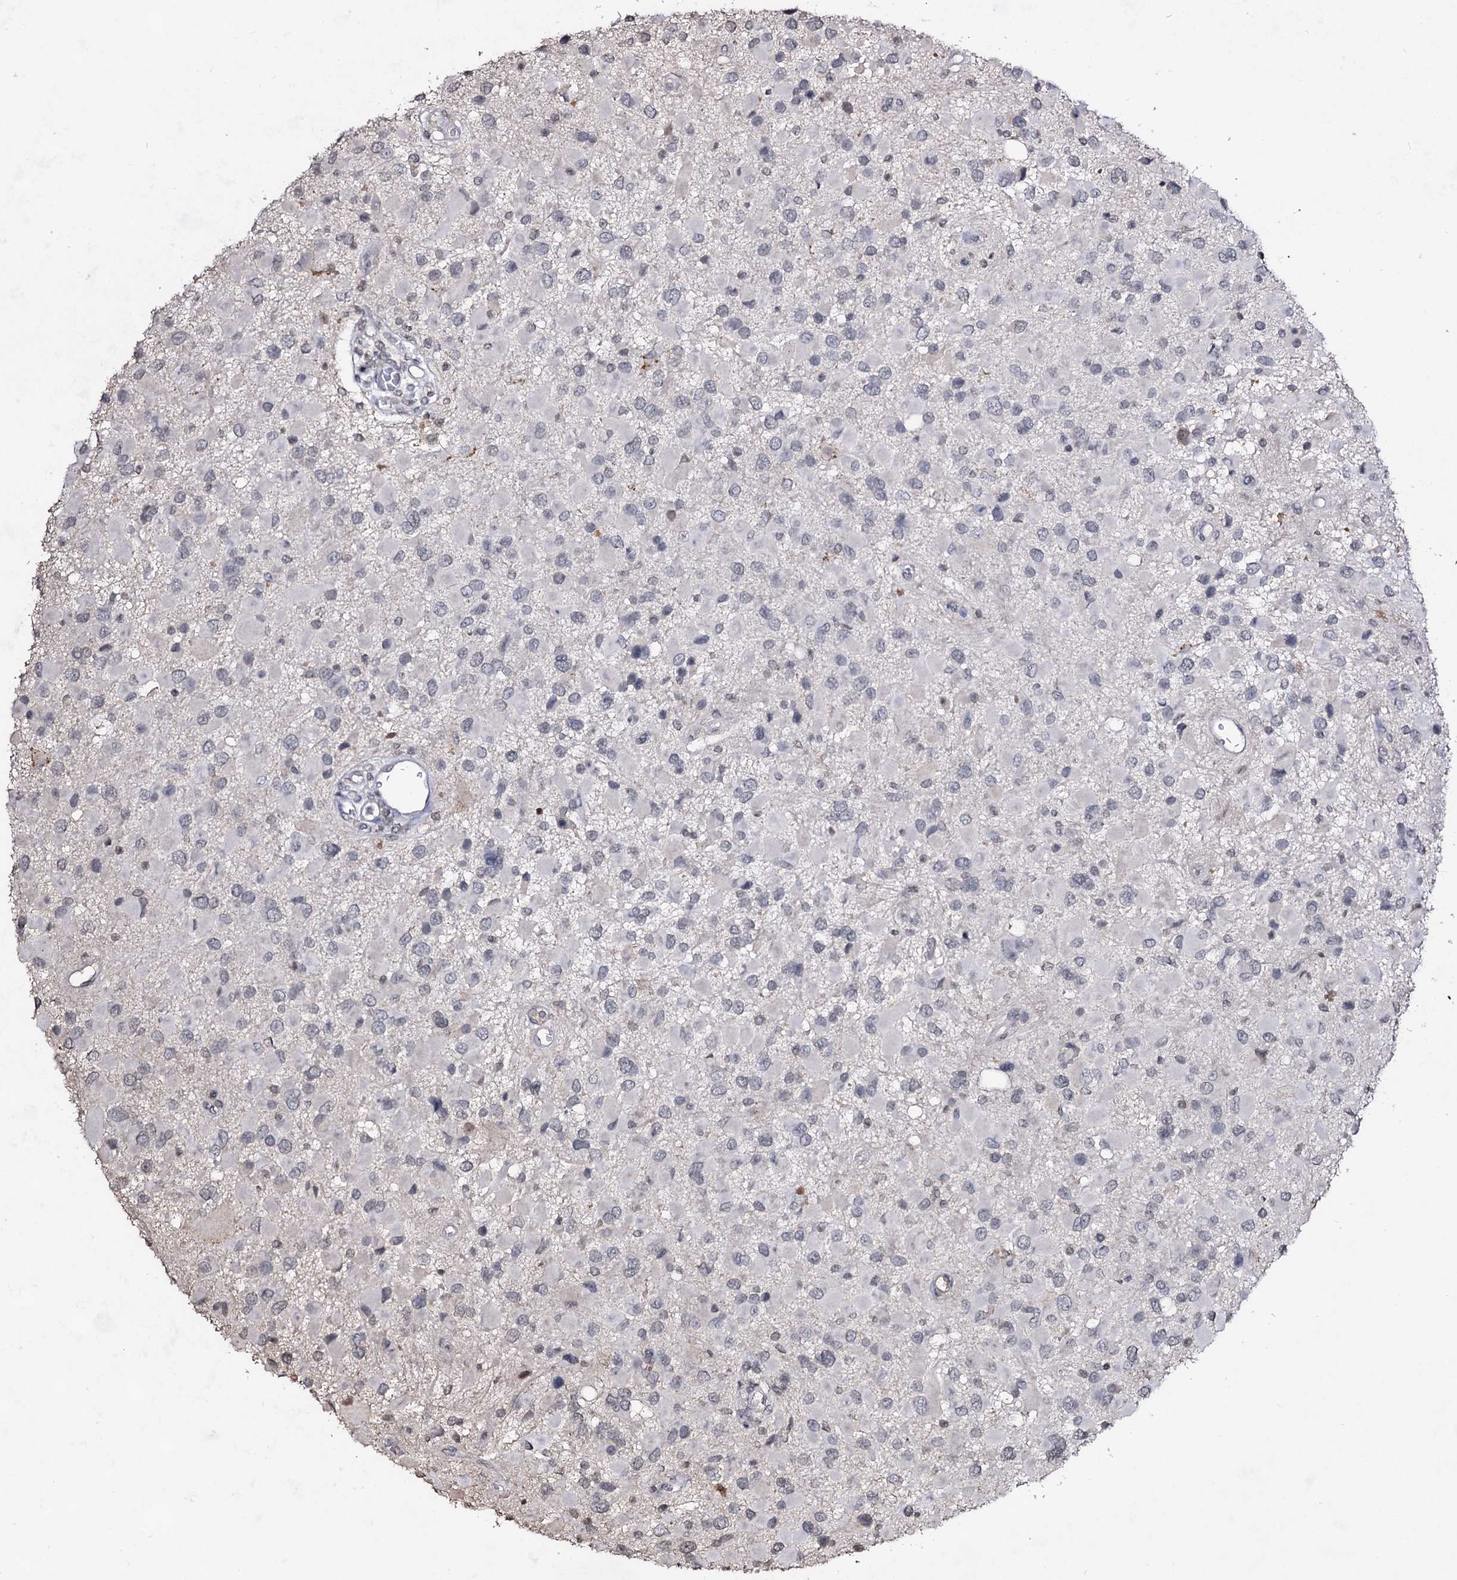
{"staining": {"intensity": "negative", "quantity": "none", "location": "none"}, "tissue": "glioma", "cell_type": "Tumor cells", "image_type": "cancer", "snomed": [{"axis": "morphology", "description": "Glioma, malignant, High grade"}, {"axis": "topography", "description": "Brain"}], "caption": "High magnification brightfield microscopy of malignant high-grade glioma stained with DAB (brown) and counterstained with hematoxylin (blue): tumor cells show no significant positivity.", "gene": "PLIN1", "patient": {"sex": "male", "age": 53}}